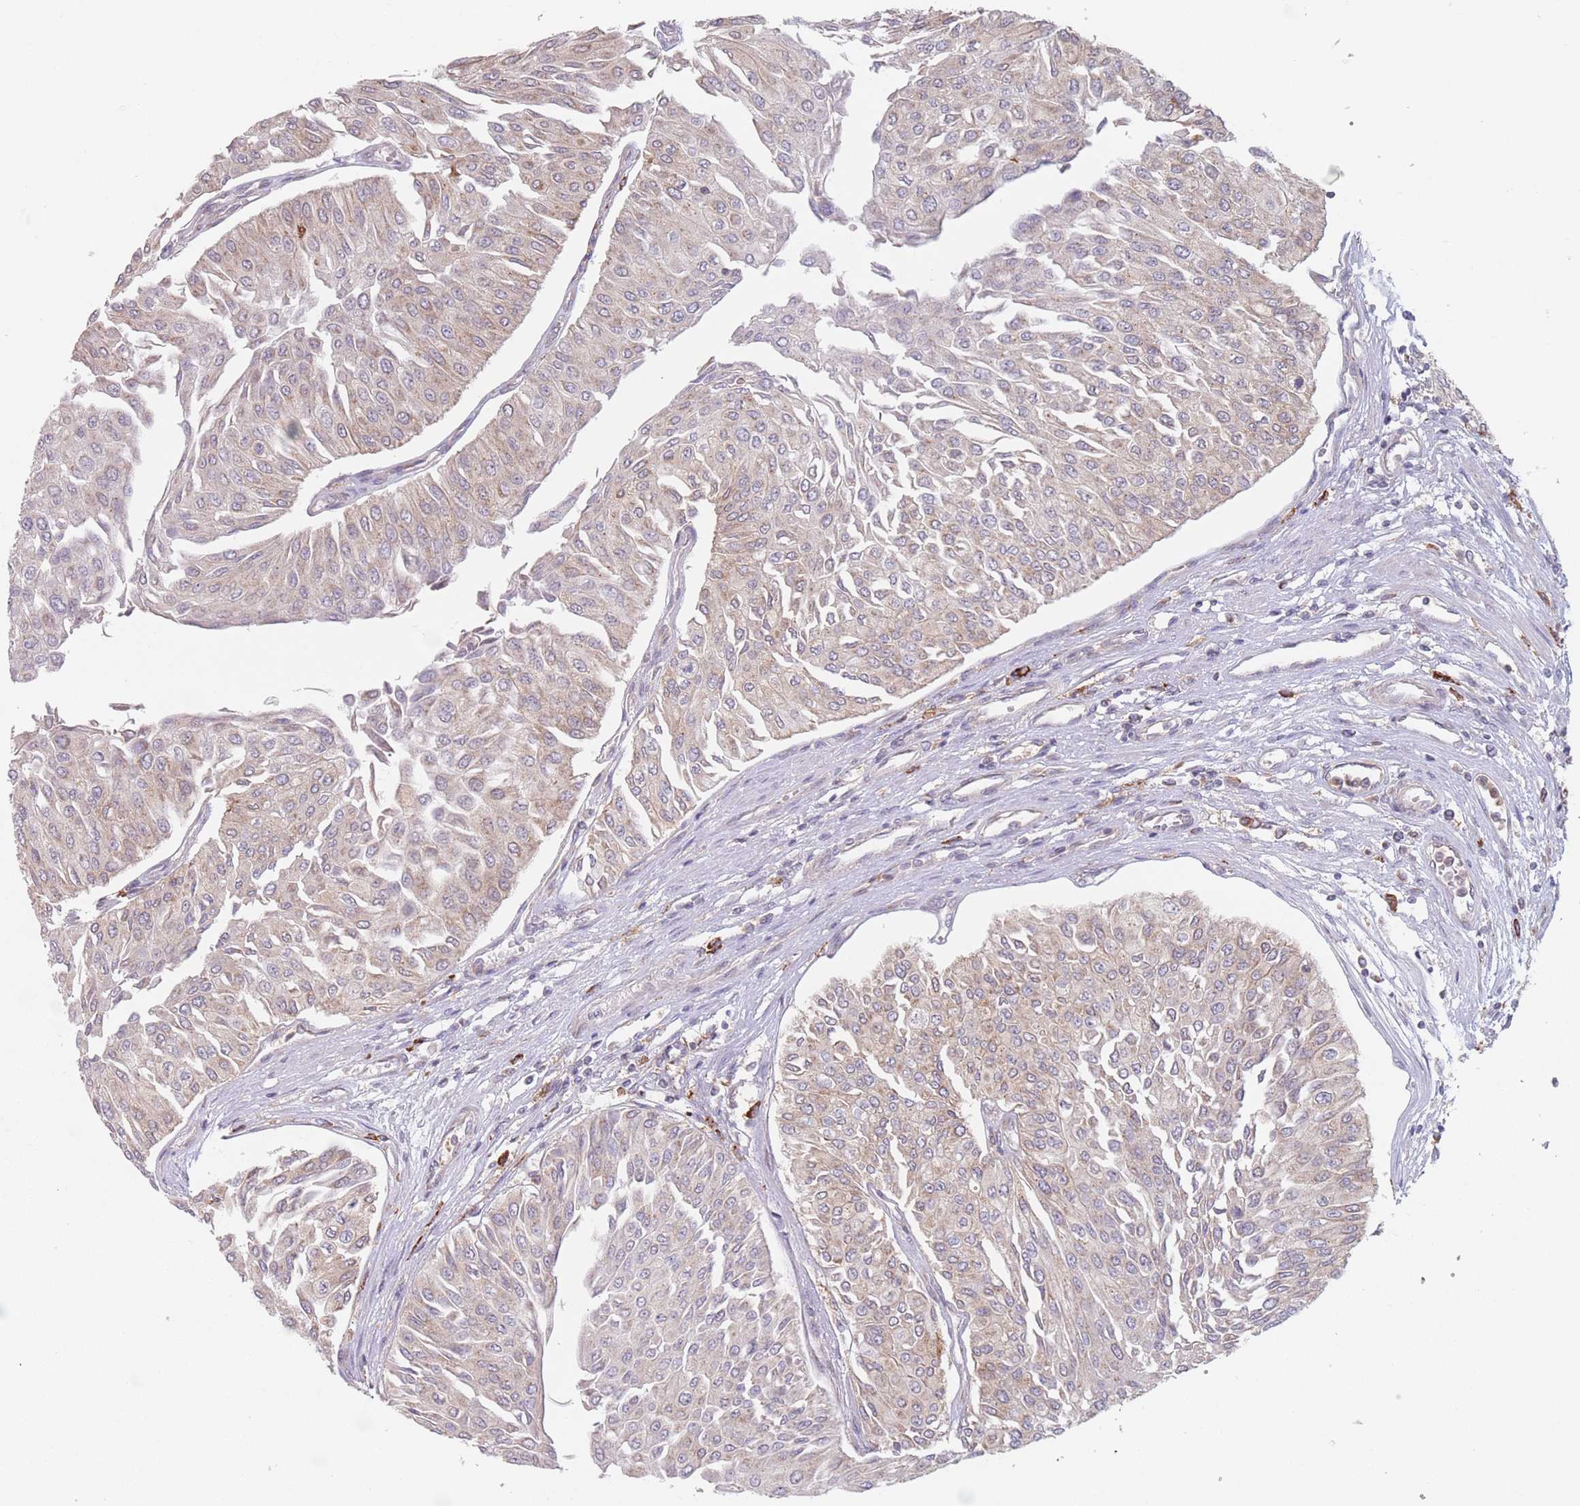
{"staining": {"intensity": "weak", "quantity": "25%-75%", "location": "cytoplasmic/membranous"}, "tissue": "urothelial cancer", "cell_type": "Tumor cells", "image_type": "cancer", "snomed": [{"axis": "morphology", "description": "Urothelial carcinoma, Low grade"}, {"axis": "topography", "description": "Urinary bladder"}], "caption": "Urothelial carcinoma (low-grade) stained with DAB (3,3'-diaminobenzidine) IHC displays low levels of weak cytoplasmic/membranous expression in approximately 25%-75% of tumor cells.", "gene": "PPM1A", "patient": {"sex": "male", "age": 67}}